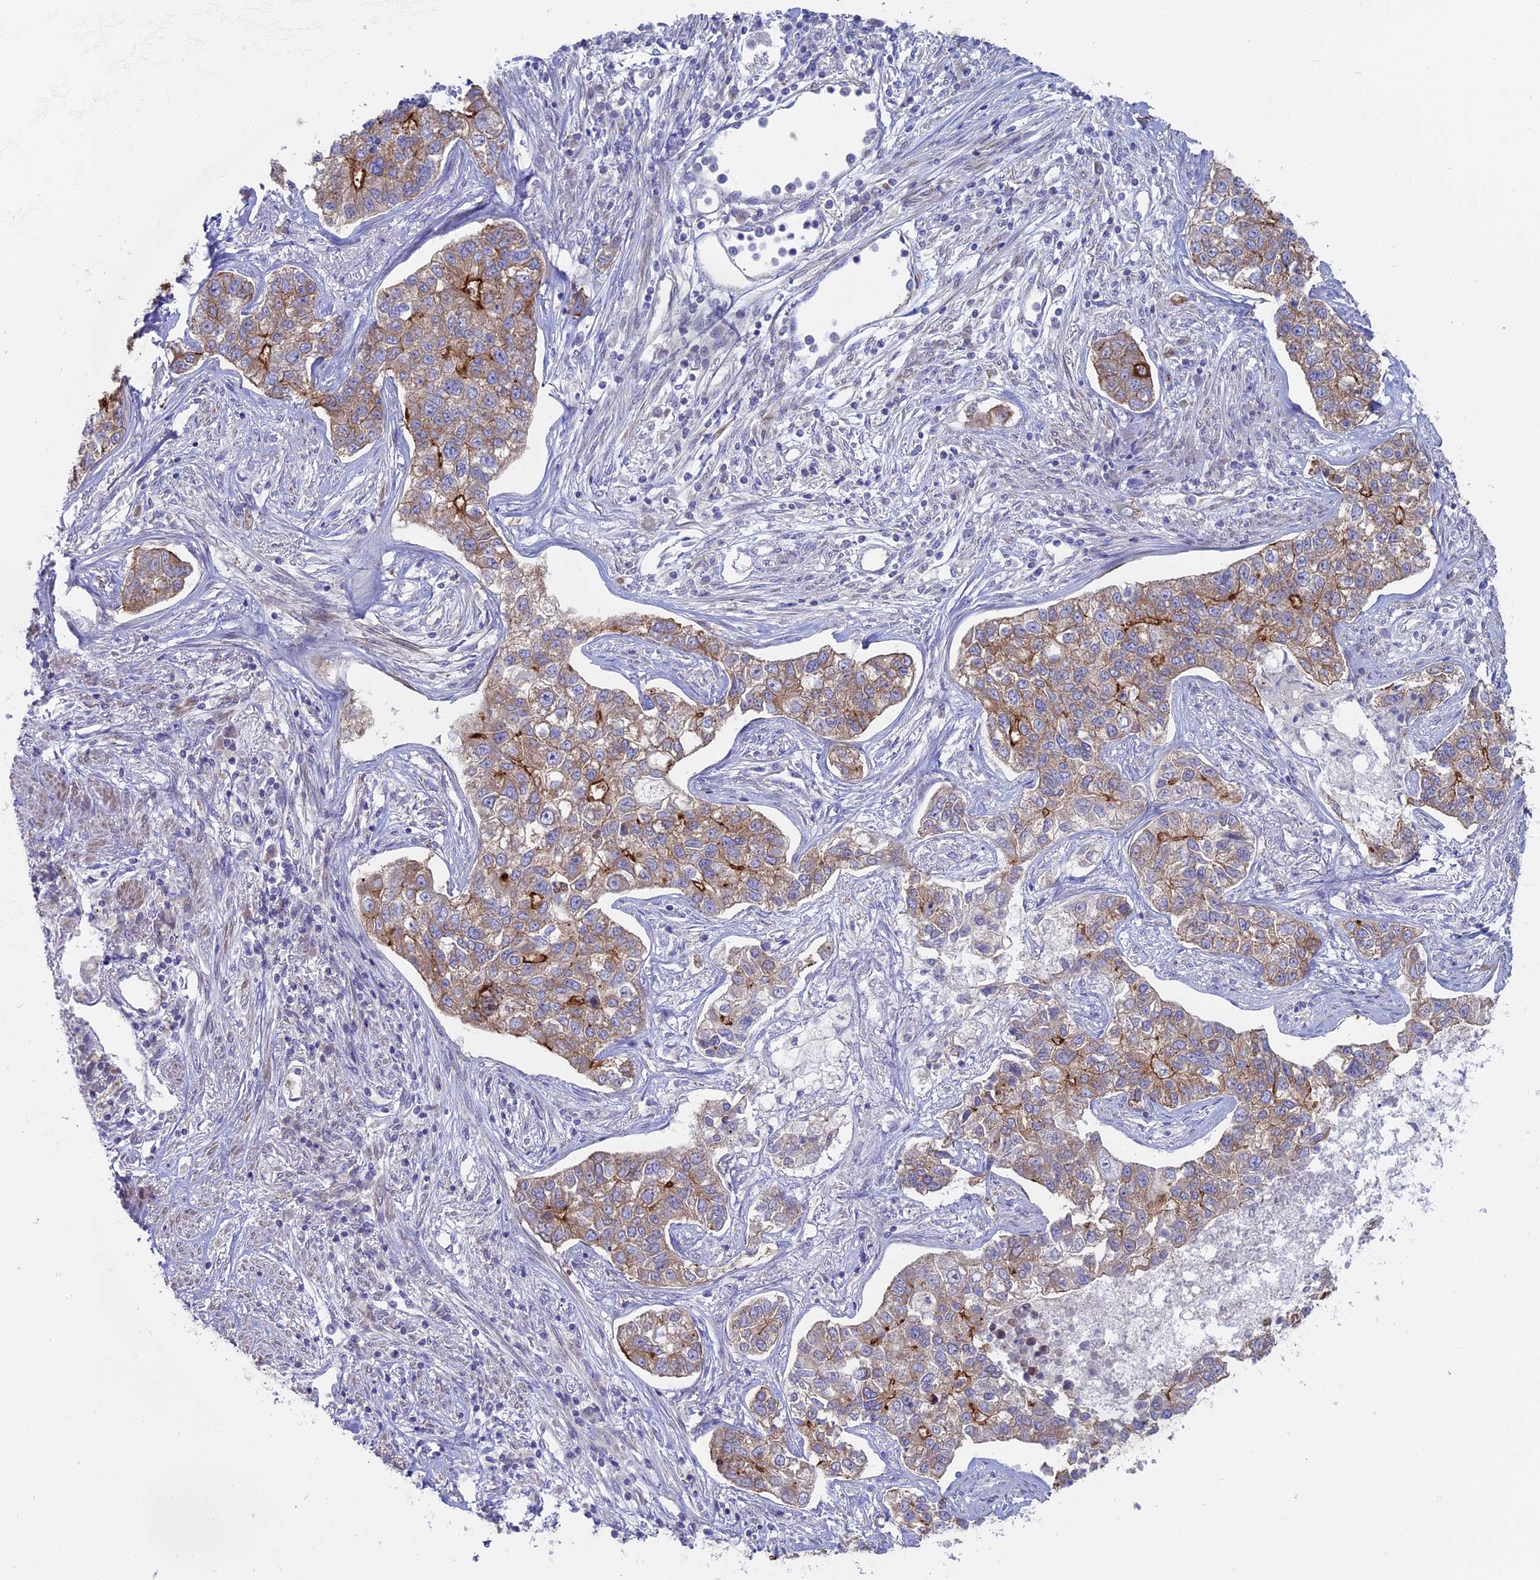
{"staining": {"intensity": "strong", "quantity": "<25%", "location": "cytoplasmic/membranous"}, "tissue": "lung cancer", "cell_type": "Tumor cells", "image_type": "cancer", "snomed": [{"axis": "morphology", "description": "Adenocarcinoma, NOS"}, {"axis": "topography", "description": "Lung"}], "caption": "Adenocarcinoma (lung) tissue reveals strong cytoplasmic/membranous staining in approximately <25% of tumor cells (Stains: DAB in brown, nuclei in blue, Microscopy: brightfield microscopy at high magnification).", "gene": "MYO5B", "patient": {"sex": "male", "age": 49}}